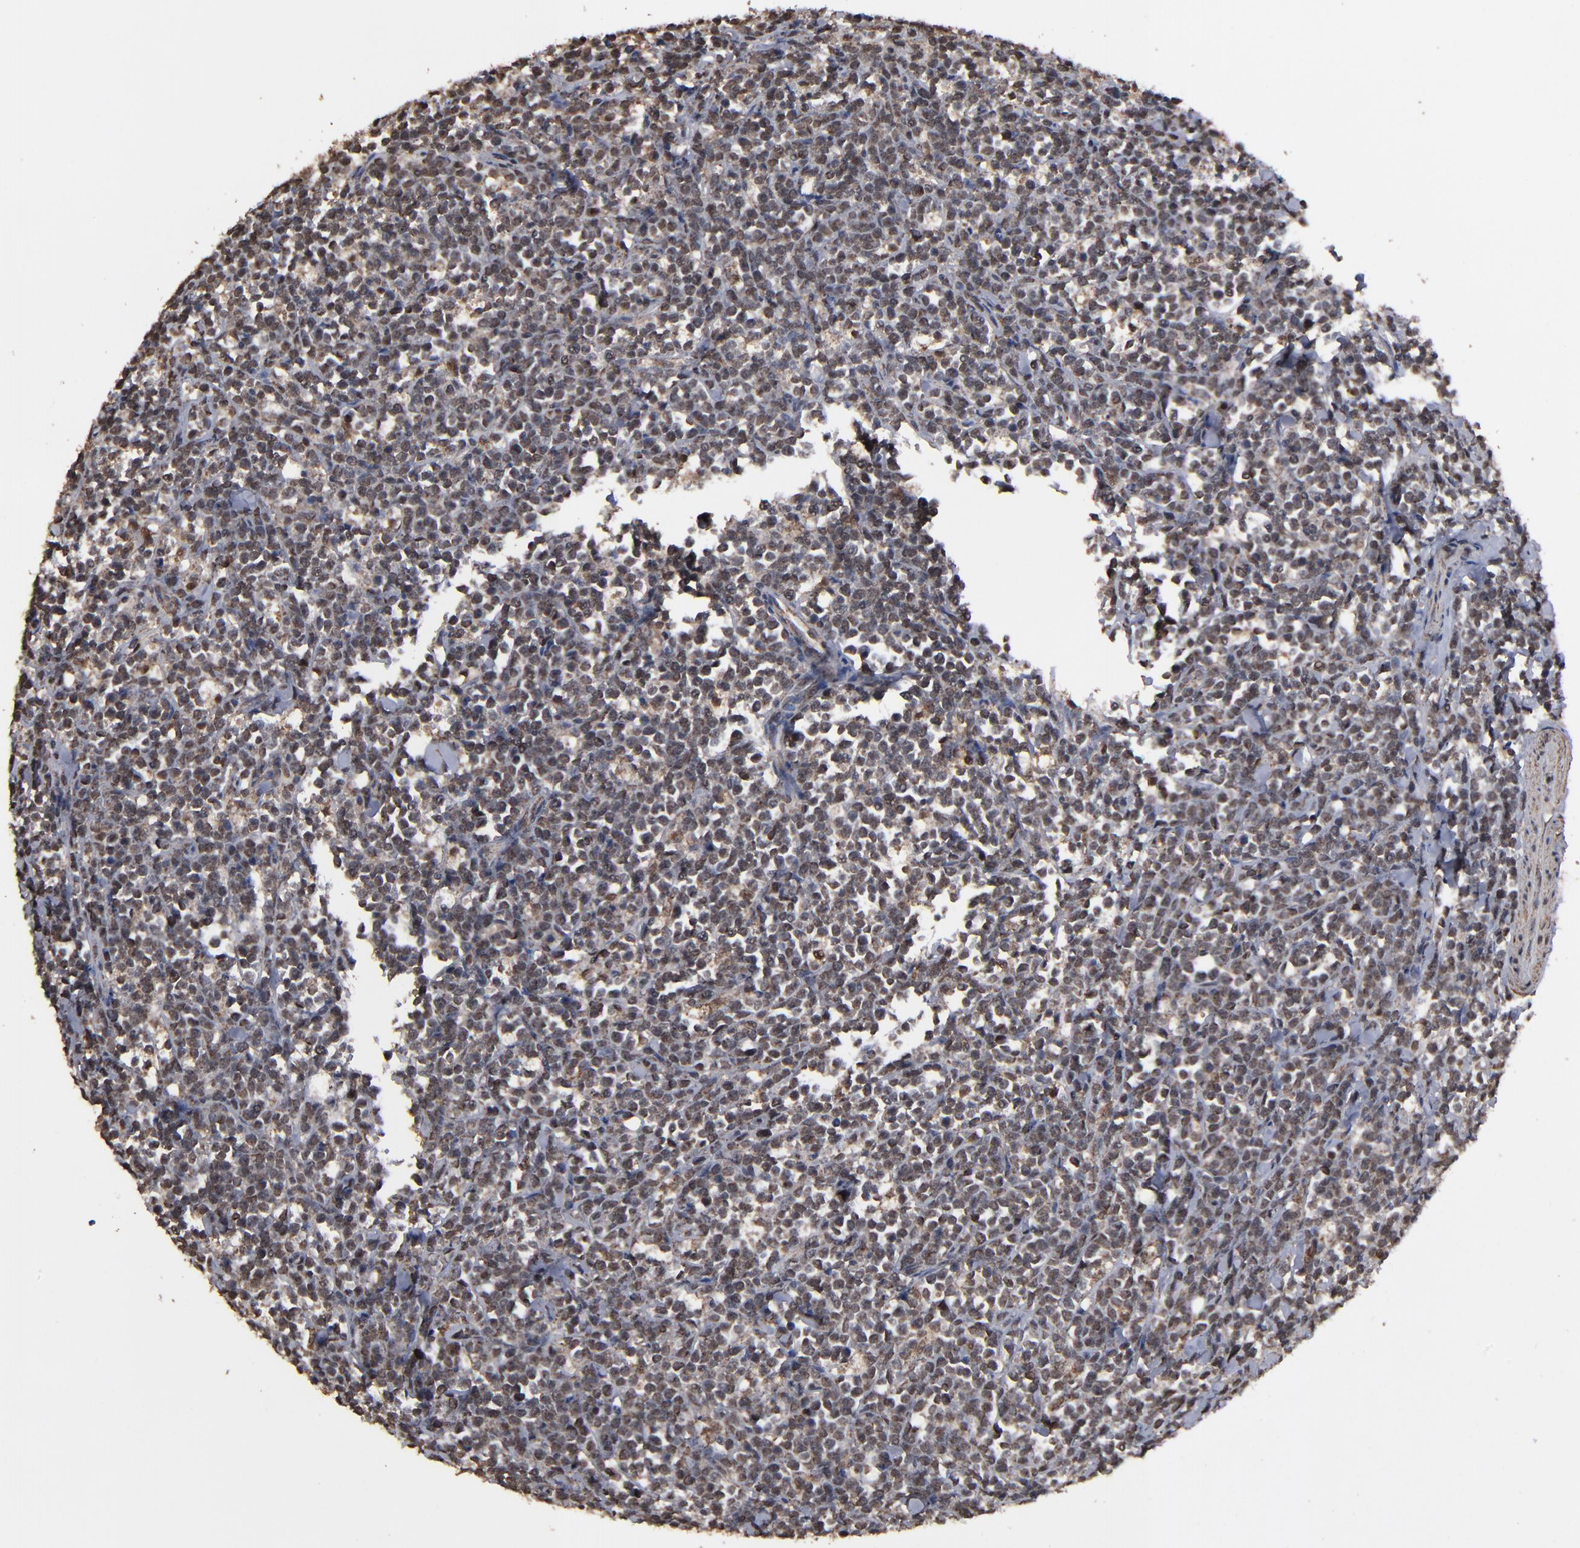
{"staining": {"intensity": "weak", "quantity": "25%-75%", "location": "cytoplasmic/membranous"}, "tissue": "lymphoma", "cell_type": "Tumor cells", "image_type": "cancer", "snomed": [{"axis": "morphology", "description": "Malignant lymphoma, non-Hodgkin's type, High grade"}, {"axis": "topography", "description": "Small intestine"}, {"axis": "topography", "description": "Colon"}], "caption": "IHC of high-grade malignant lymphoma, non-Hodgkin's type exhibits low levels of weak cytoplasmic/membranous staining in approximately 25%-75% of tumor cells. Nuclei are stained in blue.", "gene": "BNIP3", "patient": {"sex": "male", "age": 8}}